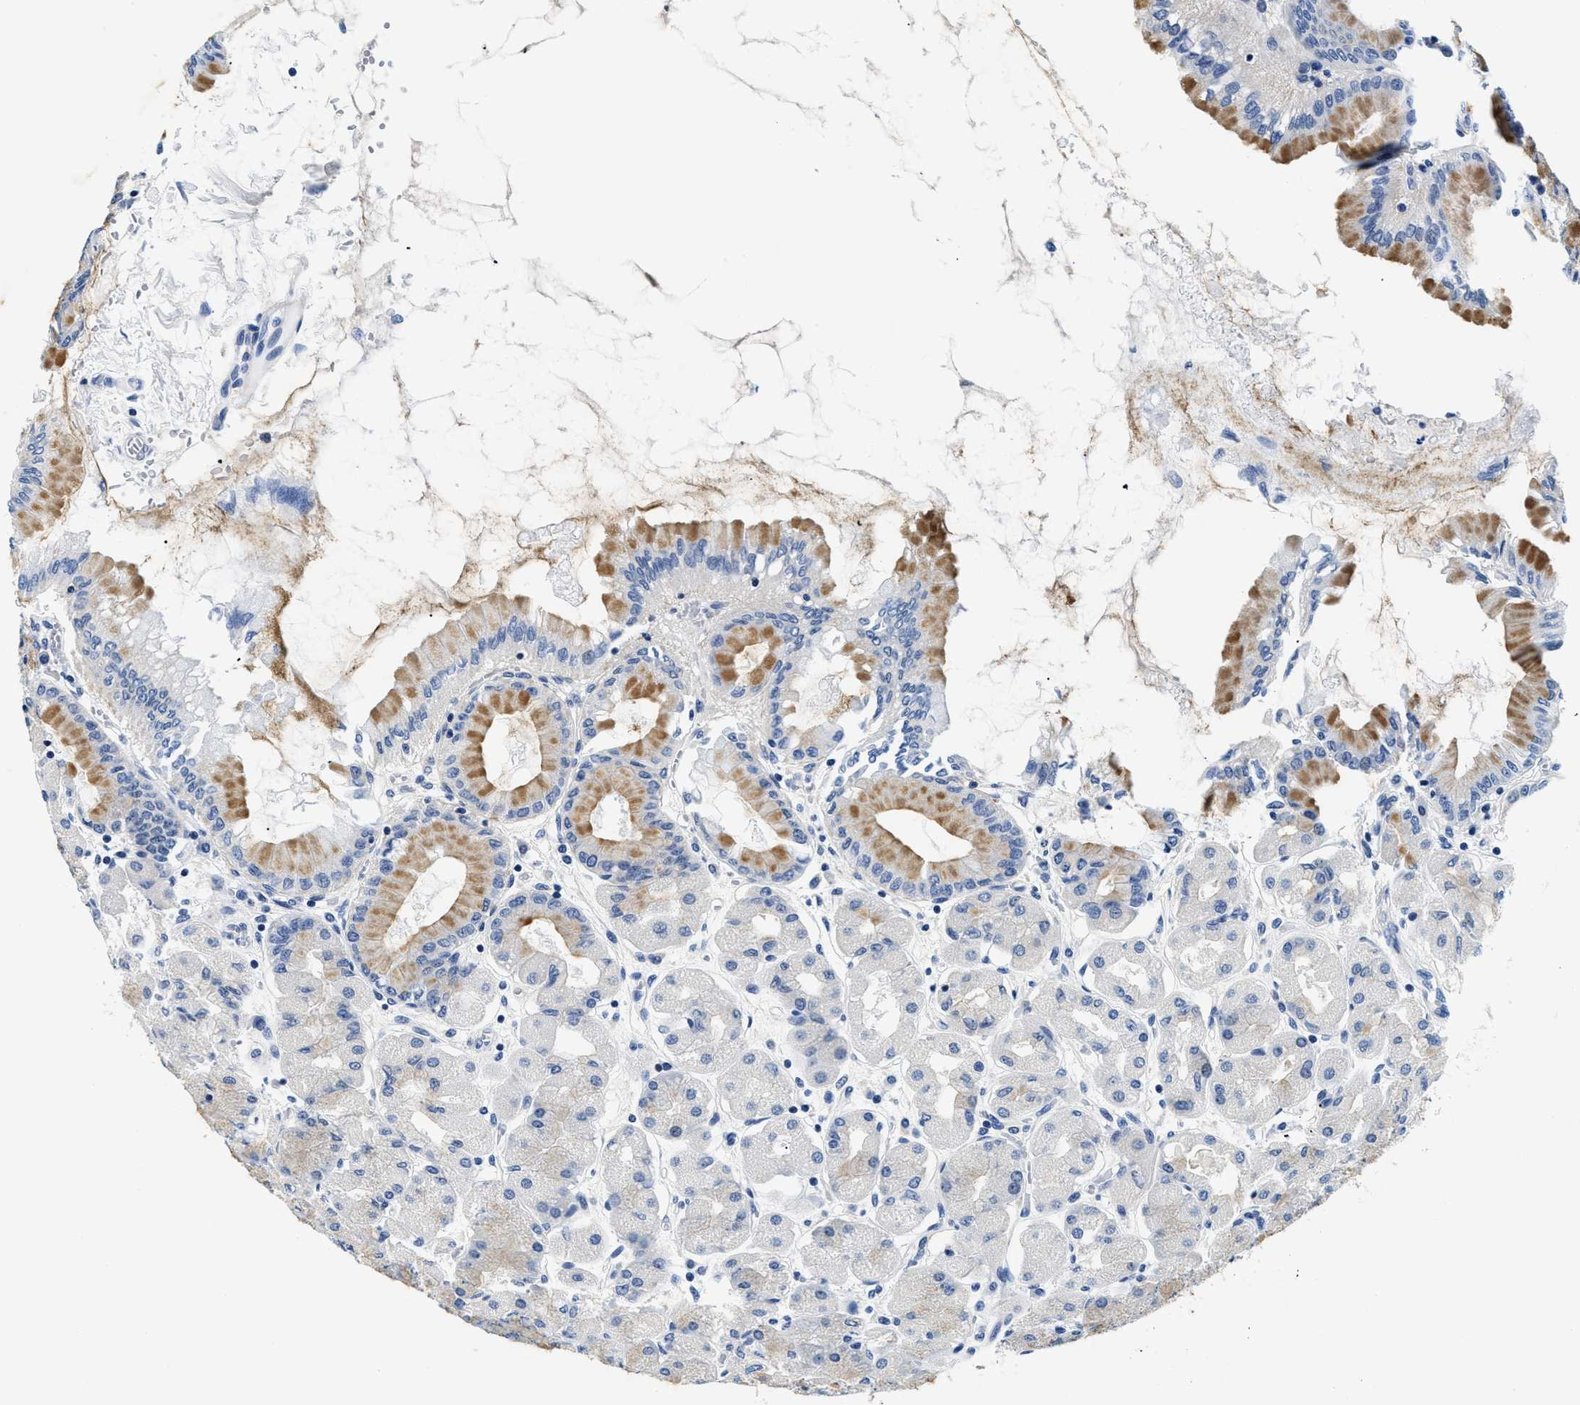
{"staining": {"intensity": "moderate", "quantity": "<25%", "location": "cytoplasmic/membranous"}, "tissue": "stomach", "cell_type": "Glandular cells", "image_type": "normal", "snomed": [{"axis": "morphology", "description": "Normal tissue, NOS"}, {"axis": "topography", "description": "Stomach, upper"}], "caption": "This is a micrograph of immunohistochemistry staining of unremarkable stomach, which shows moderate staining in the cytoplasmic/membranous of glandular cells.", "gene": "MEA1", "patient": {"sex": "female", "age": 56}}